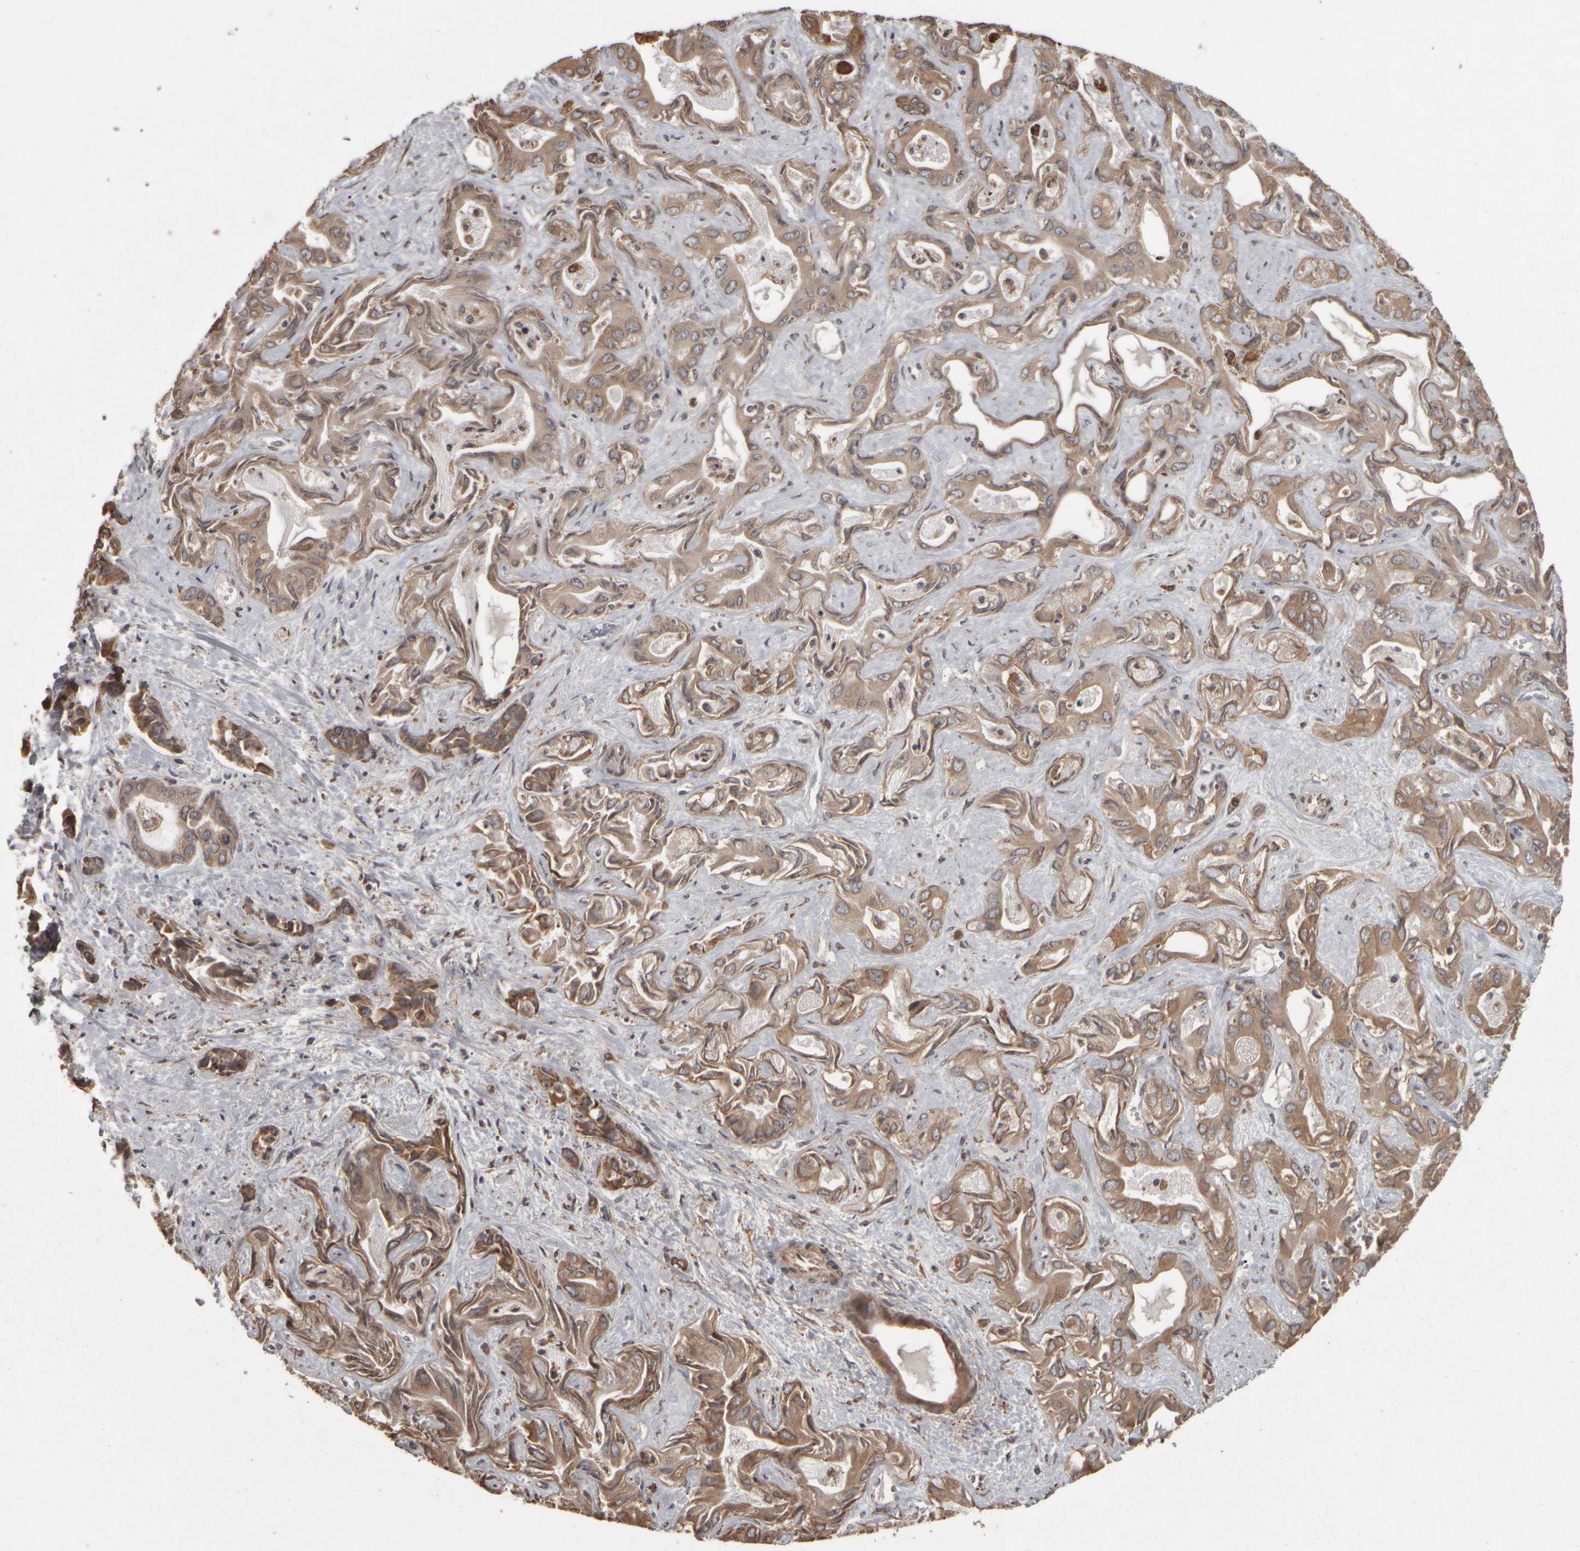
{"staining": {"intensity": "moderate", "quantity": ">75%", "location": "cytoplasmic/membranous"}, "tissue": "liver cancer", "cell_type": "Tumor cells", "image_type": "cancer", "snomed": [{"axis": "morphology", "description": "Cholangiocarcinoma"}, {"axis": "topography", "description": "Liver"}], "caption": "Cholangiocarcinoma (liver) stained for a protein shows moderate cytoplasmic/membranous positivity in tumor cells. Nuclei are stained in blue.", "gene": "AGBL3", "patient": {"sex": "female", "age": 52}}